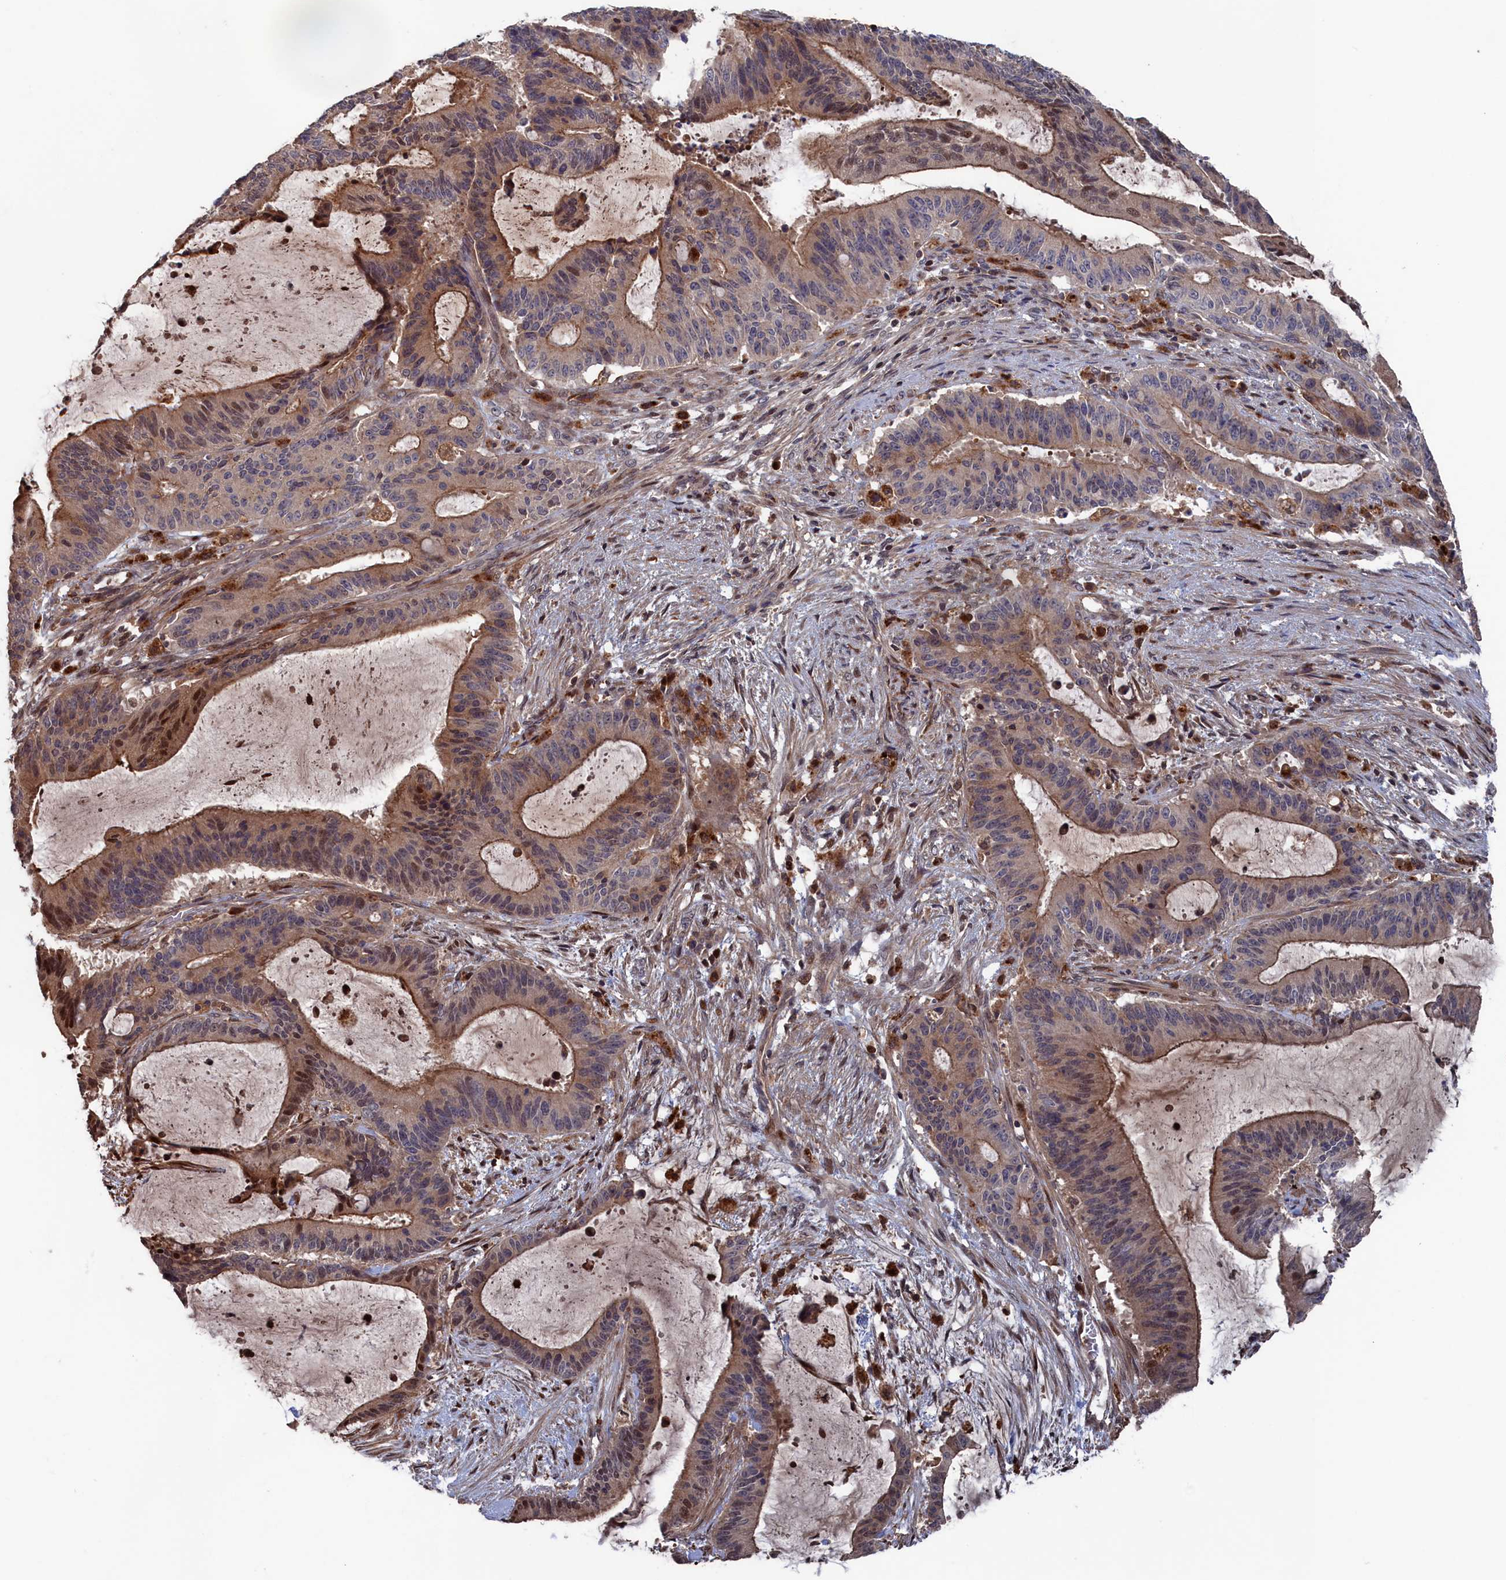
{"staining": {"intensity": "moderate", "quantity": "25%-75%", "location": "cytoplasmic/membranous,nuclear"}, "tissue": "liver cancer", "cell_type": "Tumor cells", "image_type": "cancer", "snomed": [{"axis": "morphology", "description": "Normal tissue, NOS"}, {"axis": "morphology", "description": "Cholangiocarcinoma"}, {"axis": "topography", "description": "Liver"}, {"axis": "topography", "description": "Peripheral nerve tissue"}], "caption": "Cholangiocarcinoma (liver) stained with a brown dye reveals moderate cytoplasmic/membranous and nuclear positive expression in about 25%-75% of tumor cells.", "gene": "PLA2G15", "patient": {"sex": "female", "age": 73}}